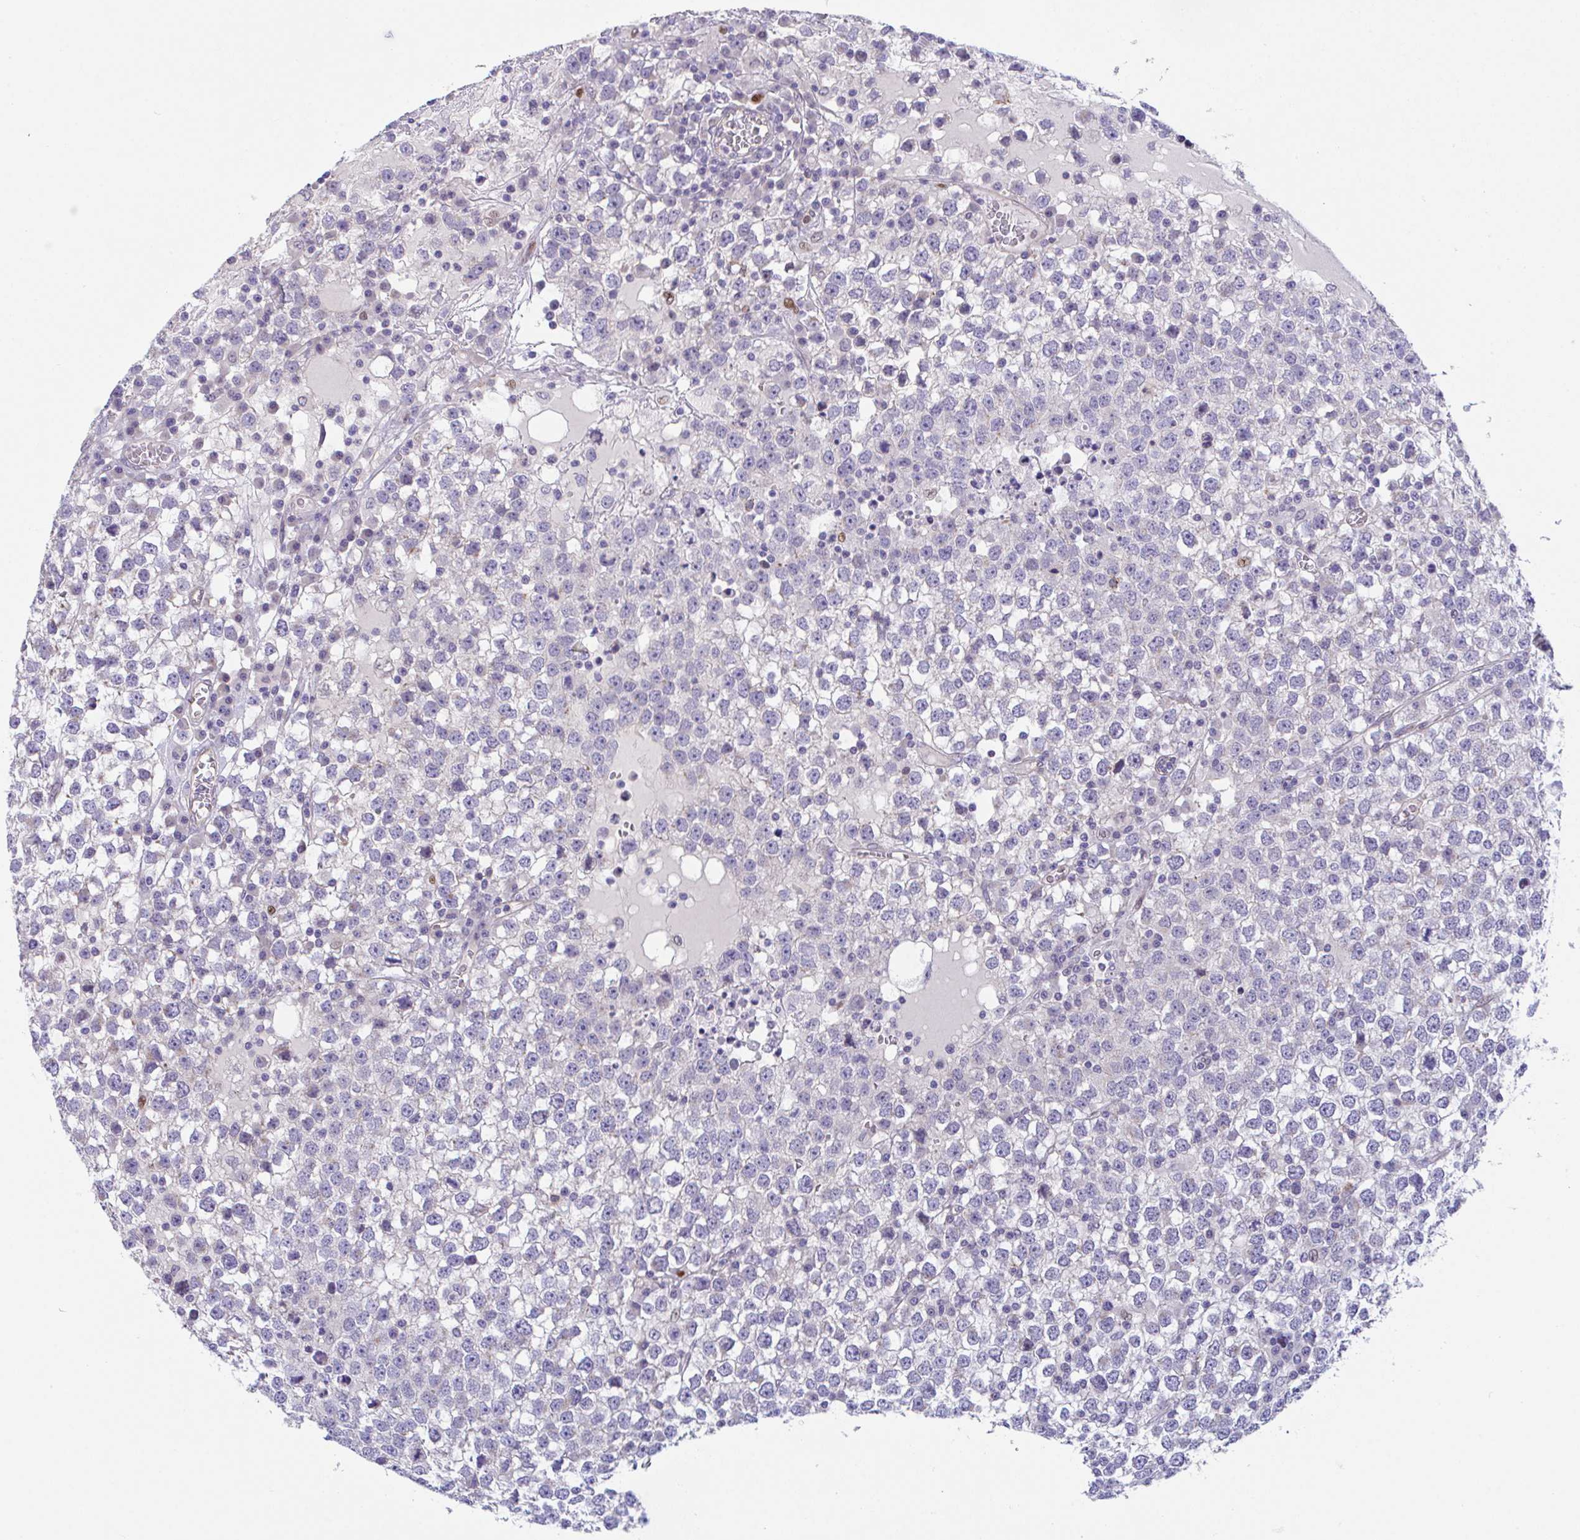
{"staining": {"intensity": "negative", "quantity": "none", "location": "none"}, "tissue": "testis cancer", "cell_type": "Tumor cells", "image_type": "cancer", "snomed": [{"axis": "morphology", "description": "Seminoma, NOS"}, {"axis": "topography", "description": "Testis"}], "caption": "Seminoma (testis) stained for a protein using immunohistochemistry (IHC) displays no expression tumor cells.", "gene": "ZBED3", "patient": {"sex": "male", "age": 65}}